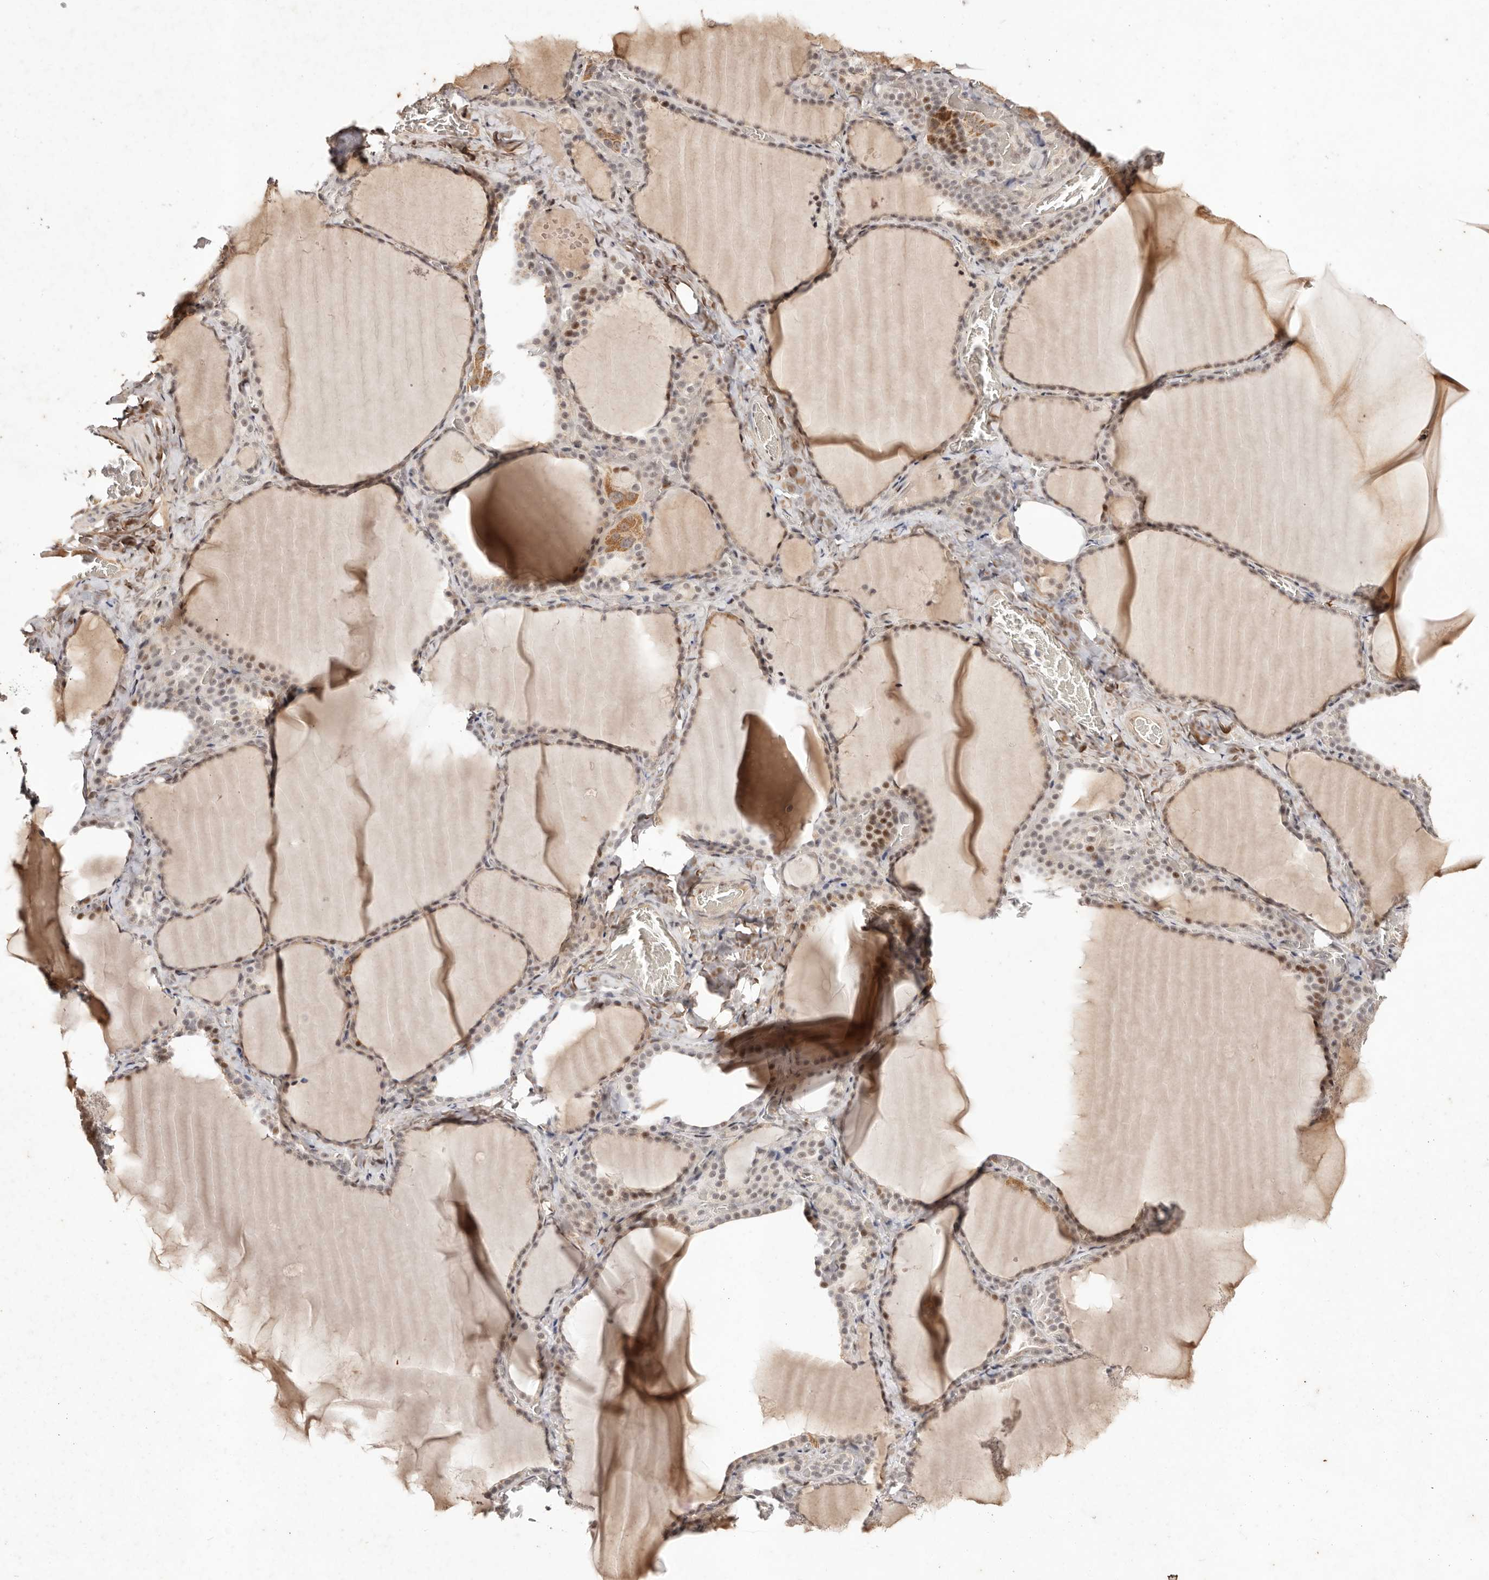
{"staining": {"intensity": "moderate", "quantity": "<25%", "location": "nuclear"}, "tissue": "thyroid gland", "cell_type": "Glandular cells", "image_type": "normal", "snomed": [{"axis": "morphology", "description": "Normal tissue, NOS"}, {"axis": "topography", "description": "Thyroid gland"}], "caption": "Normal thyroid gland displays moderate nuclear expression in approximately <25% of glandular cells, visualized by immunohistochemistry. The staining was performed using DAB (3,3'-diaminobenzidine), with brown indicating positive protein expression. Nuclei are stained blue with hematoxylin.", "gene": "WRN", "patient": {"sex": "female", "age": 22}}